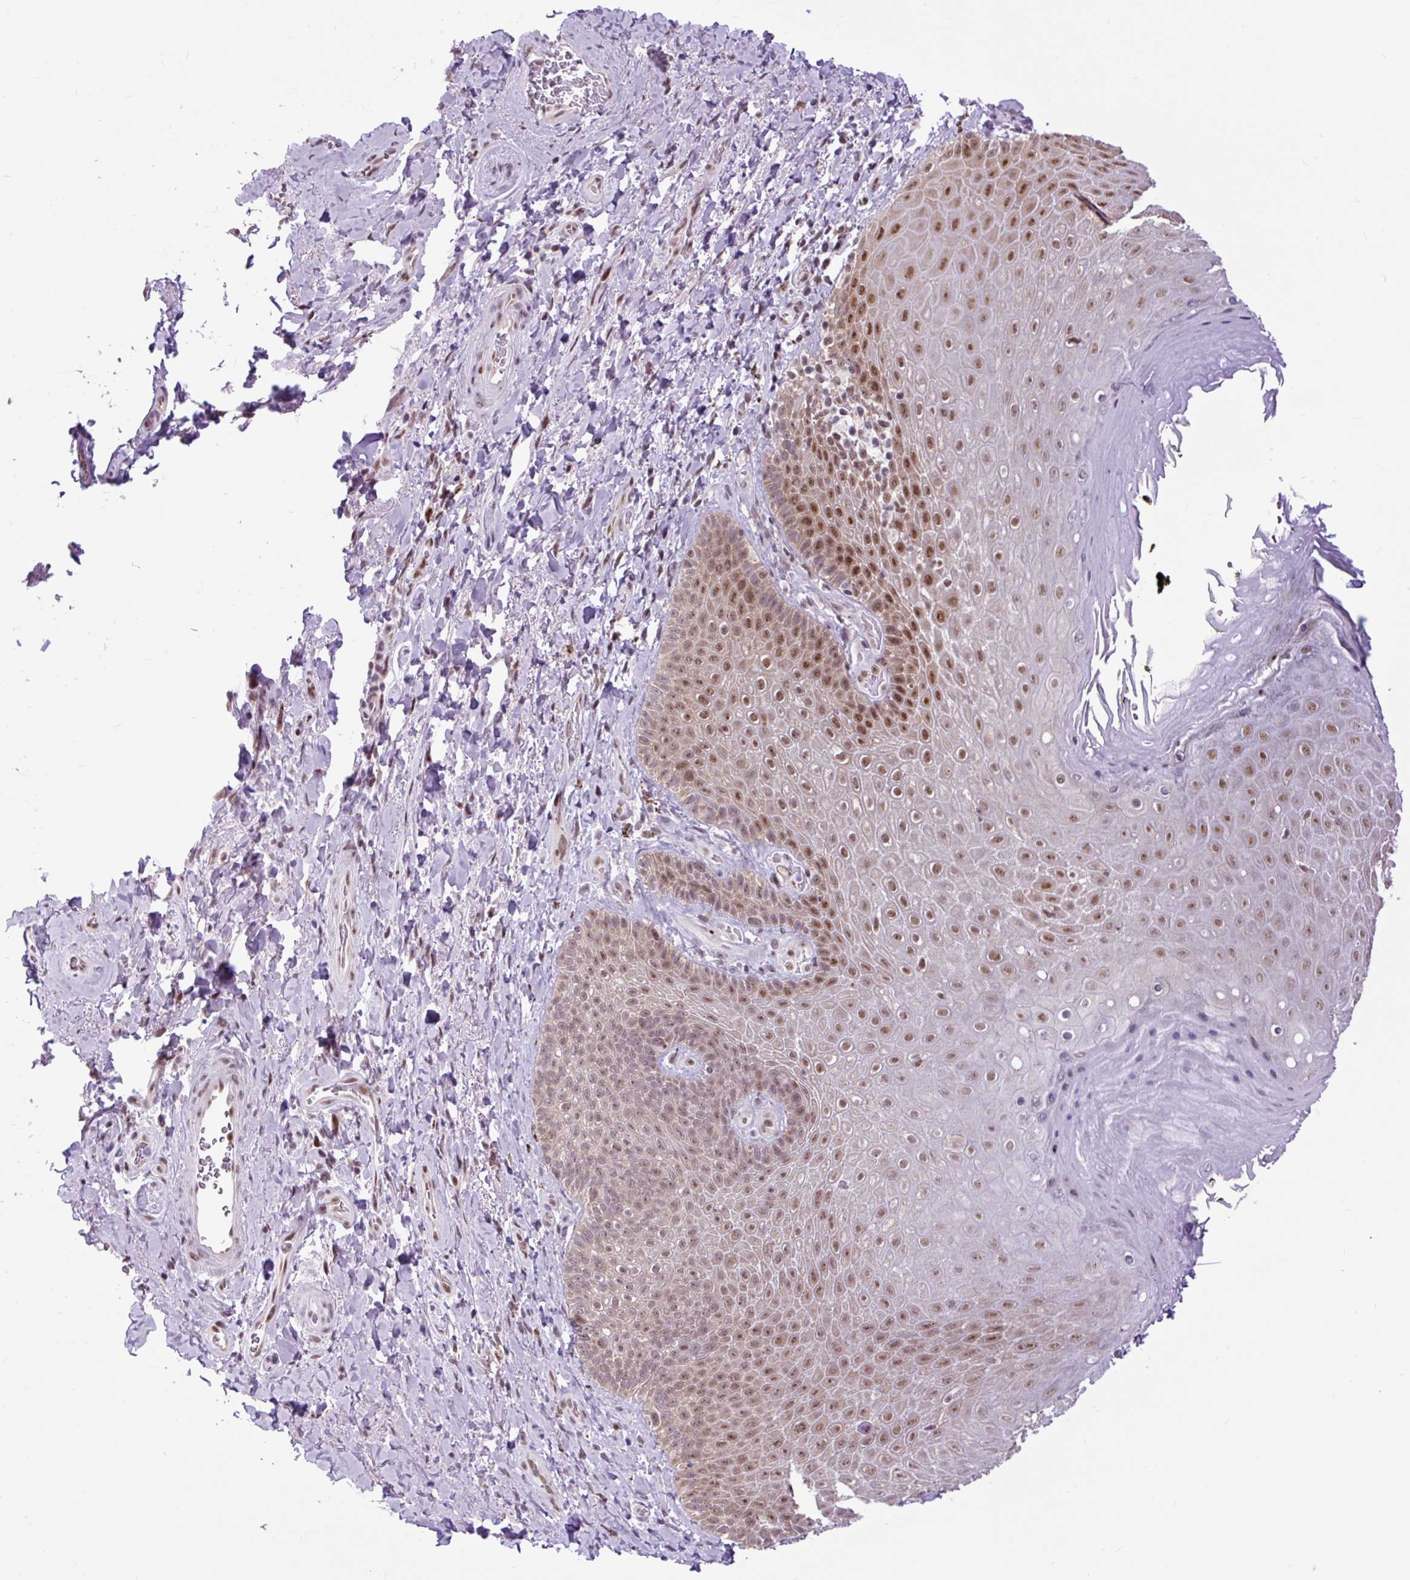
{"staining": {"intensity": "moderate", "quantity": ">75%", "location": "nuclear"}, "tissue": "skin", "cell_type": "Epidermal cells", "image_type": "normal", "snomed": [{"axis": "morphology", "description": "Normal tissue, NOS"}, {"axis": "topography", "description": "Anal"}, {"axis": "topography", "description": "Peripheral nerve tissue"}], "caption": "This photomicrograph displays benign skin stained with immunohistochemistry (IHC) to label a protein in brown. The nuclear of epidermal cells show moderate positivity for the protein. Nuclei are counter-stained blue.", "gene": "CLK2", "patient": {"sex": "male", "age": 53}}